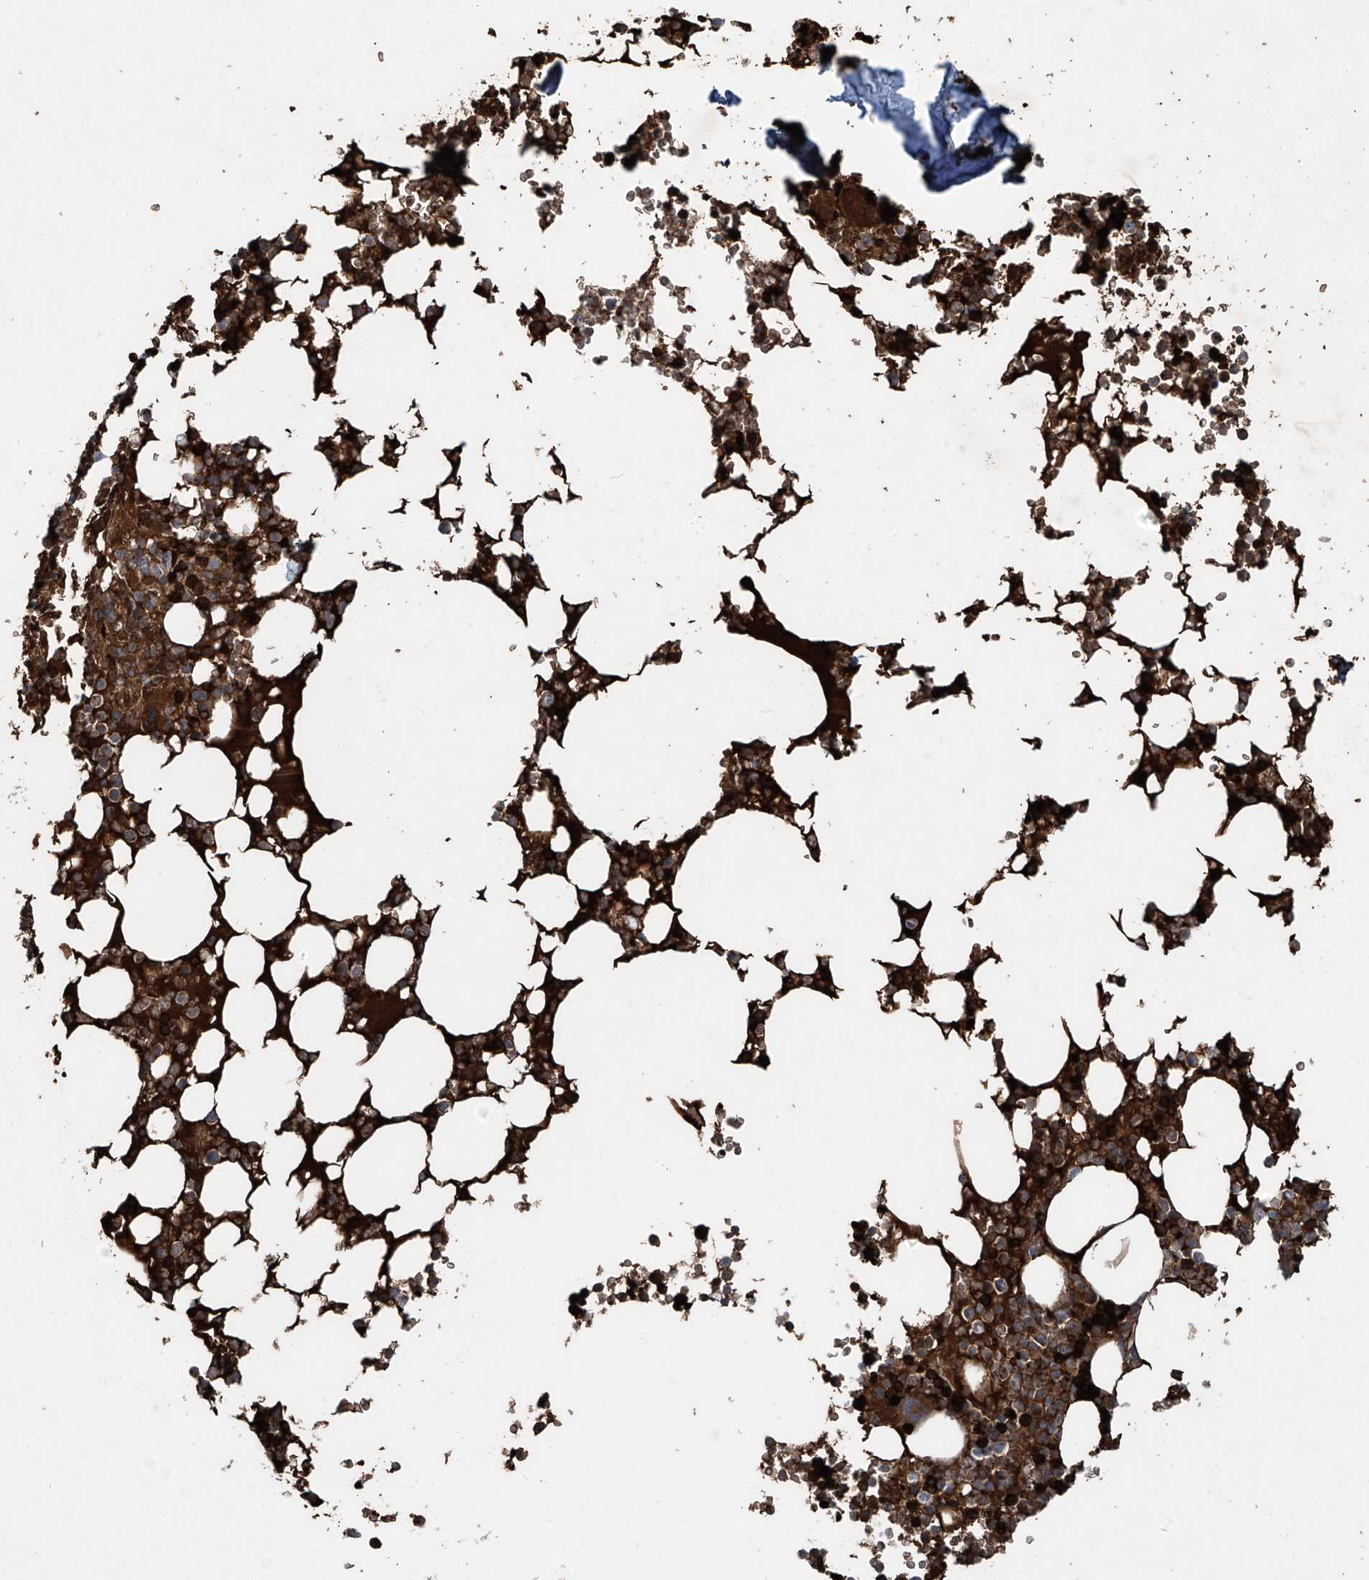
{"staining": {"intensity": "moderate", "quantity": ">75%", "location": "cytoplasmic/membranous"}, "tissue": "bone marrow", "cell_type": "Hematopoietic cells", "image_type": "normal", "snomed": [{"axis": "morphology", "description": "Normal tissue, NOS"}, {"axis": "topography", "description": "Bone marrow"}], "caption": "Unremarkable bone marrow shows moderate cytoplasmic/membranous expression in about >75% of hematopoietic cells, visualized by immunohistochemistry.", "gene": "ZDHHC9", "patient": {"sex": "male", "age": 58}}